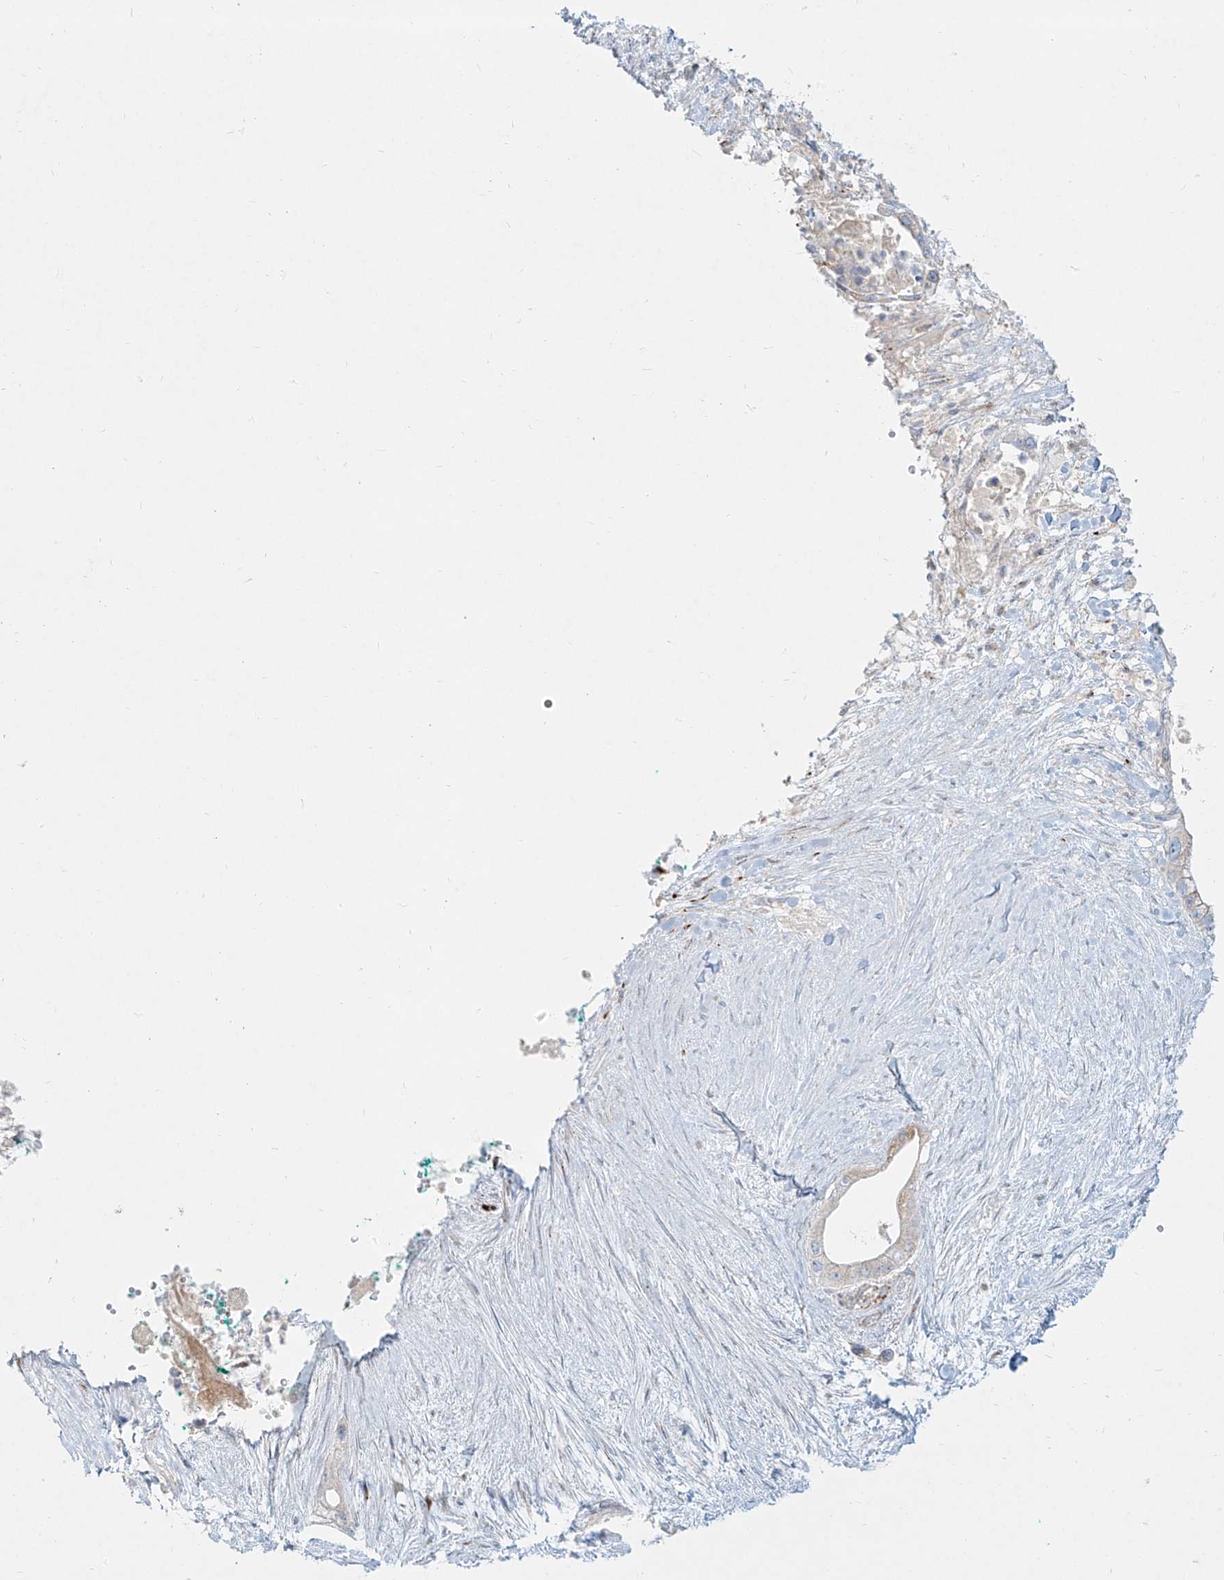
{"staining": {"intensity": "negative", "quantity": "none", "location": "none"}, "tissue": "pancreatic cancer", "cell_type": "Tumor cells", "image_type": "cancer", "snomed": [{"axis": "morphology", "description": "Adenocarcinoma, NOS"}, {"axis": "topography", "description": "Pancreas"}], "caption": "Human pancreatic adenocarcinoma stained for a protein using IHC exhibits no positivity in tumor cells.", "gene": "MTX2", "patient": {"sex": "male", "age": 53}}